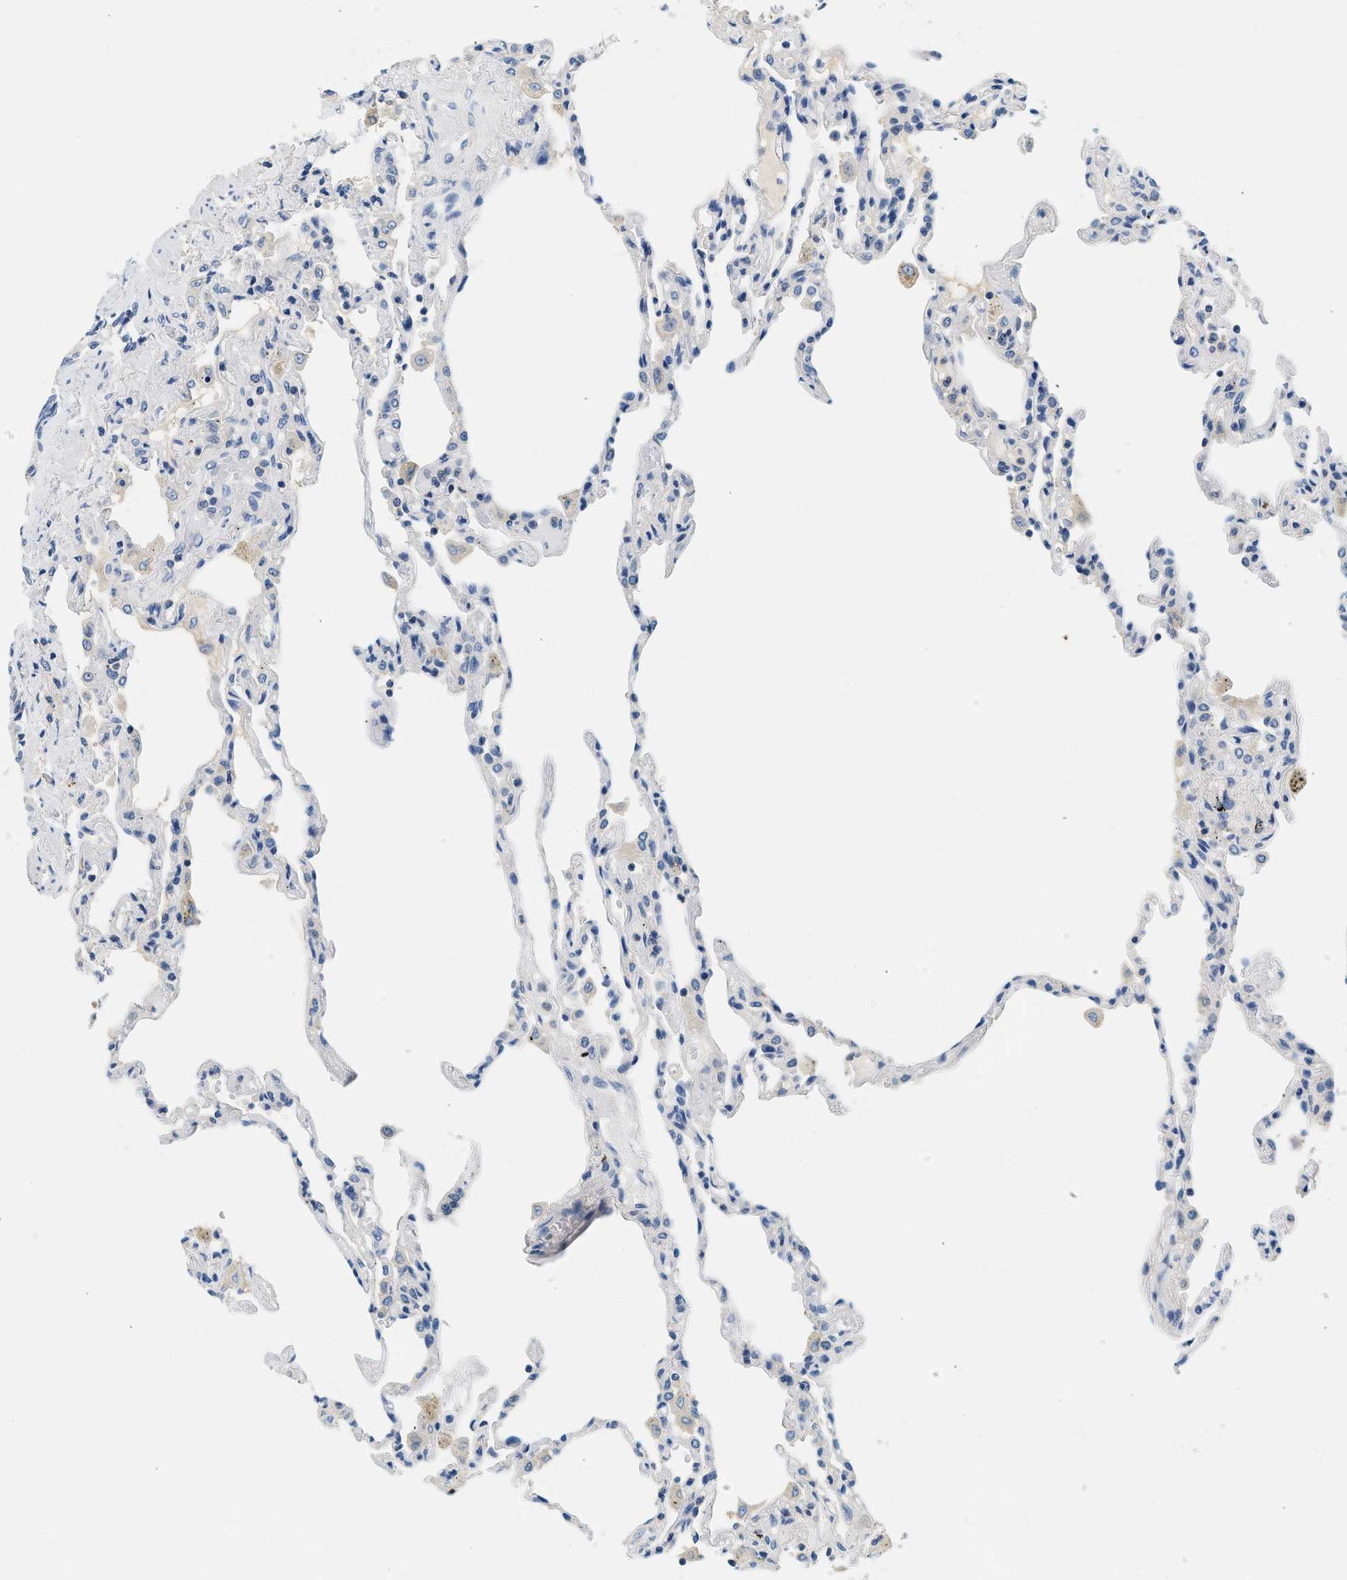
{"staining": {"intensity": "negative", "quantity": "none", "location": "none"}, "tissue": "lung", "cell_type": "Alveolar cells", "image_type": "normal", "snomed": [{"axis": "morphology", "description": "Normal tissue, NOS"}, {"axis": "topography", "description": "Lung"}], "caption": "A histopathology image of lung stained for a protein demonstrates no brown staining in alveolar cells. The staining is performed using DAB (3,3'-diaminobenzidine) brown chromogen with nuclei counter-stained in using hematoxylin.", "gene": "SLC35E1", "patient": {"sex": "male", "age": 59}}